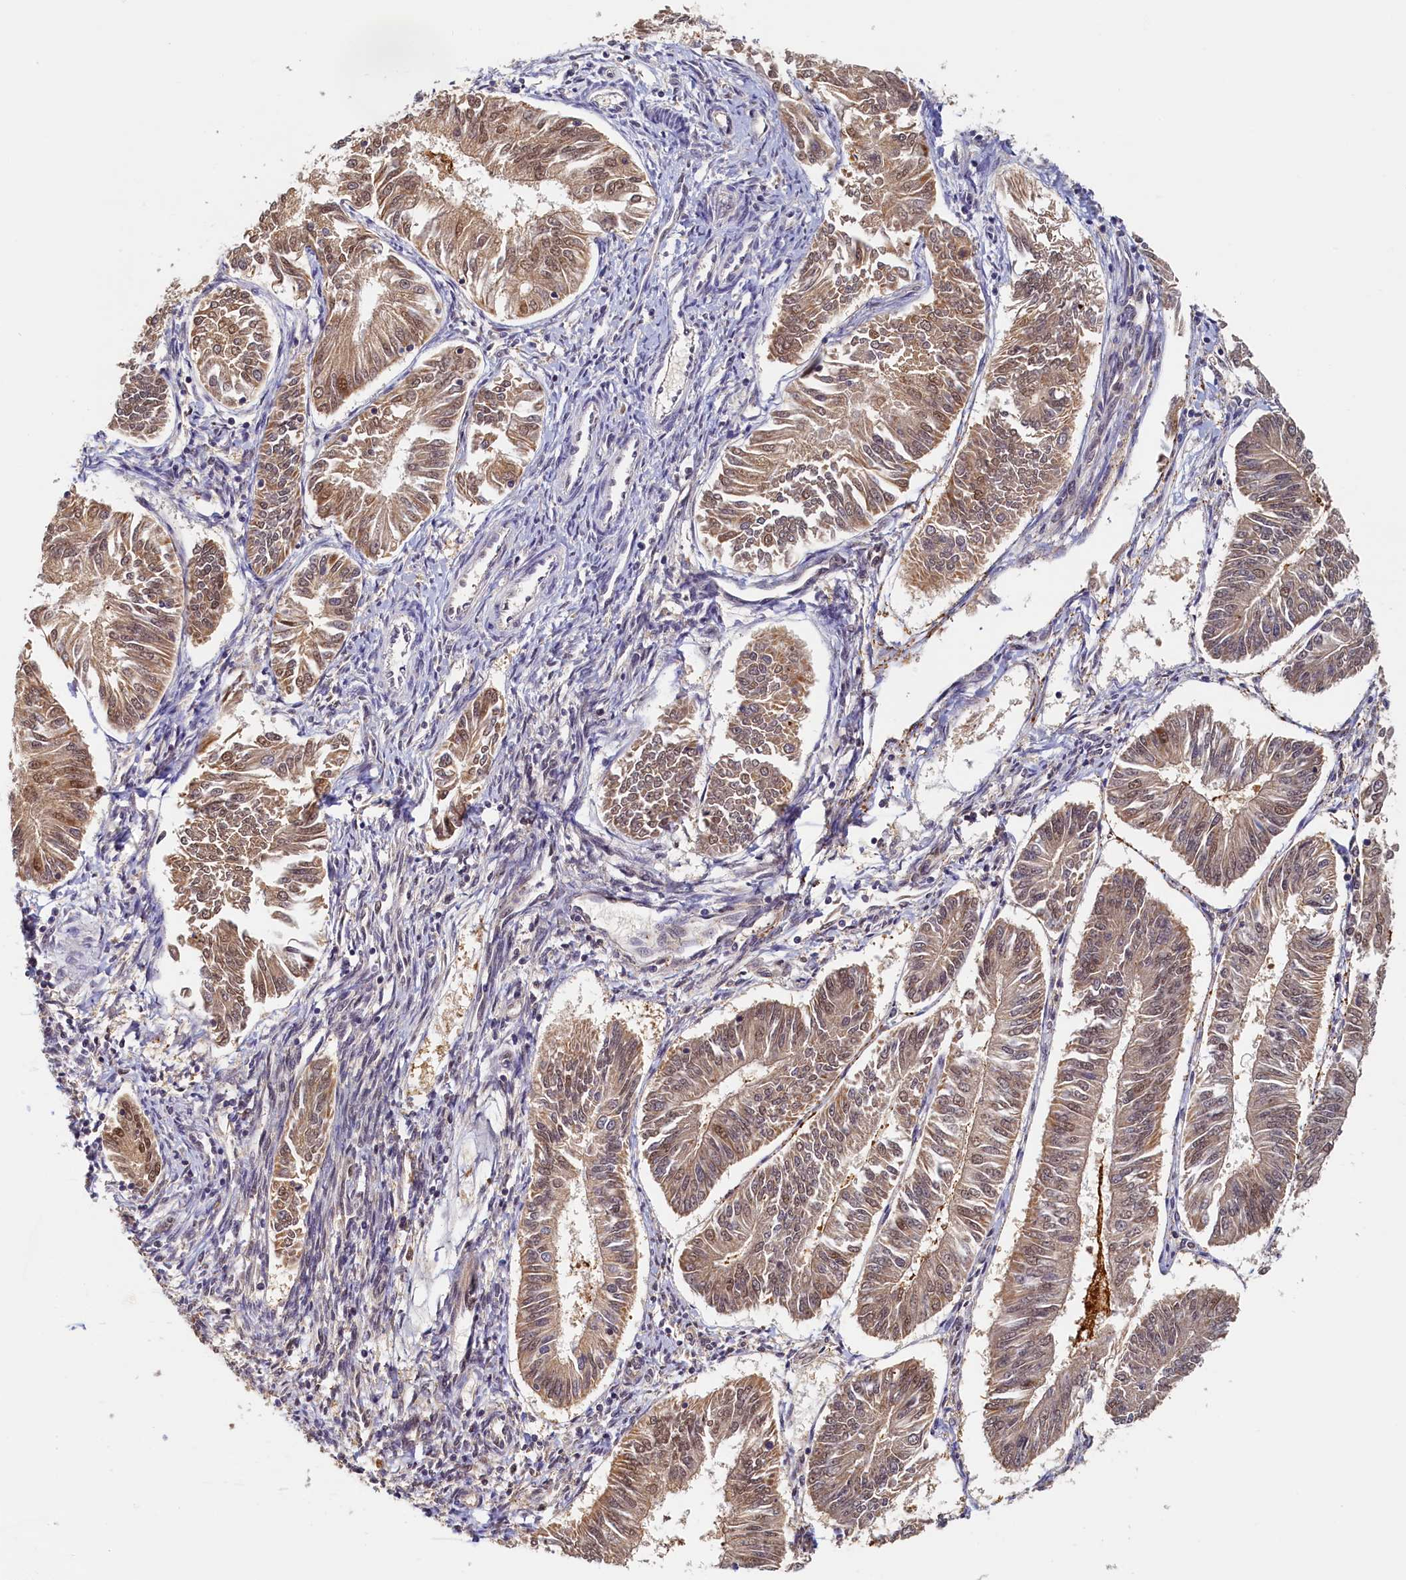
{"staining": {"intensity": "moderate", "quantity": ">75%", "location": "cytoplasmic/membranous,nuclear"}, "tissue": "endometrial cancer", "cell_type": "Tumor cells", "image_type": "cancer", "snomed": [{"axis": "morphology", "description": "Adenocarcinoma, NOS"}, {"axis": "topography", "description": "Endometrium"}], "caption": "IHC staining of endometrial cancer, which demonstrates medium levels of moderate cytoplasmic/membranous and nuclear staining in approximately >75% of tumor cells indicating moderate cytoplasmic/membranous and nuclear protein expression. The staining was performed using DAB (brown) for protein detection and nuclei were counterstained in hematoxylin (blue).", "gene": "PAAF1", "patient": {"sex": "female", "age": 58}}